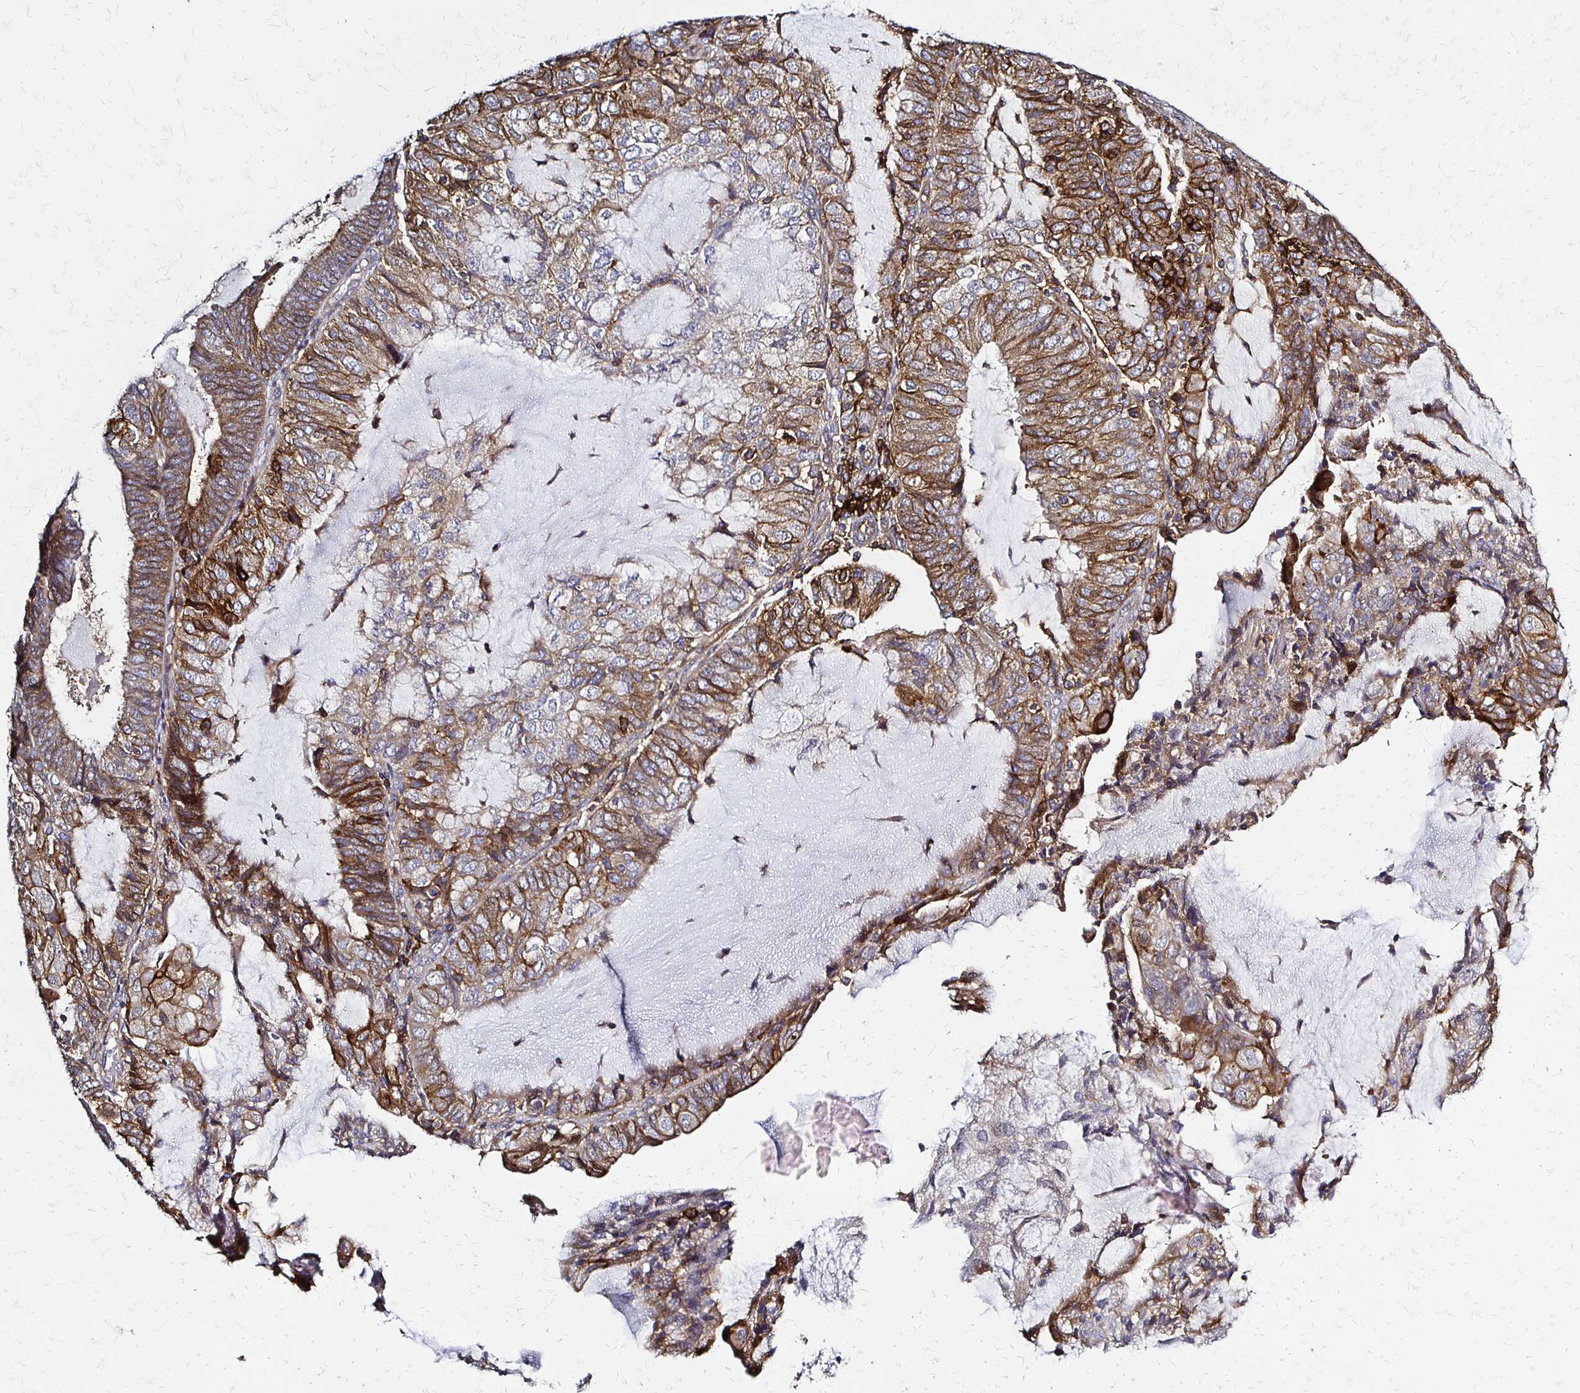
{"staining": {"intensity": "strong", "quantity": ">75%", "location": "cytoplasmic/membranous"}, "tissue": "endometrial cancer", "cell_type": "Tumor cells", "image_type": "cancer", "snomed": [{"axis": "morphology", "description": "Adenocarcinoma, NOS"}, {"axis": "topography", "description": "Endometrium"}], "caption": "Immunohistochemical staining of endometrial cancer exhibits high levels of strong cytoplasmic/membranous expression in approximately >75% of tumor cells. (DAB (3,3'-diaminobenzidine) IHC, brown staining for protein, blue staining for nuclei).", "gene": "SLC9A9", "patient": {"sex": "female", "age": 81}}